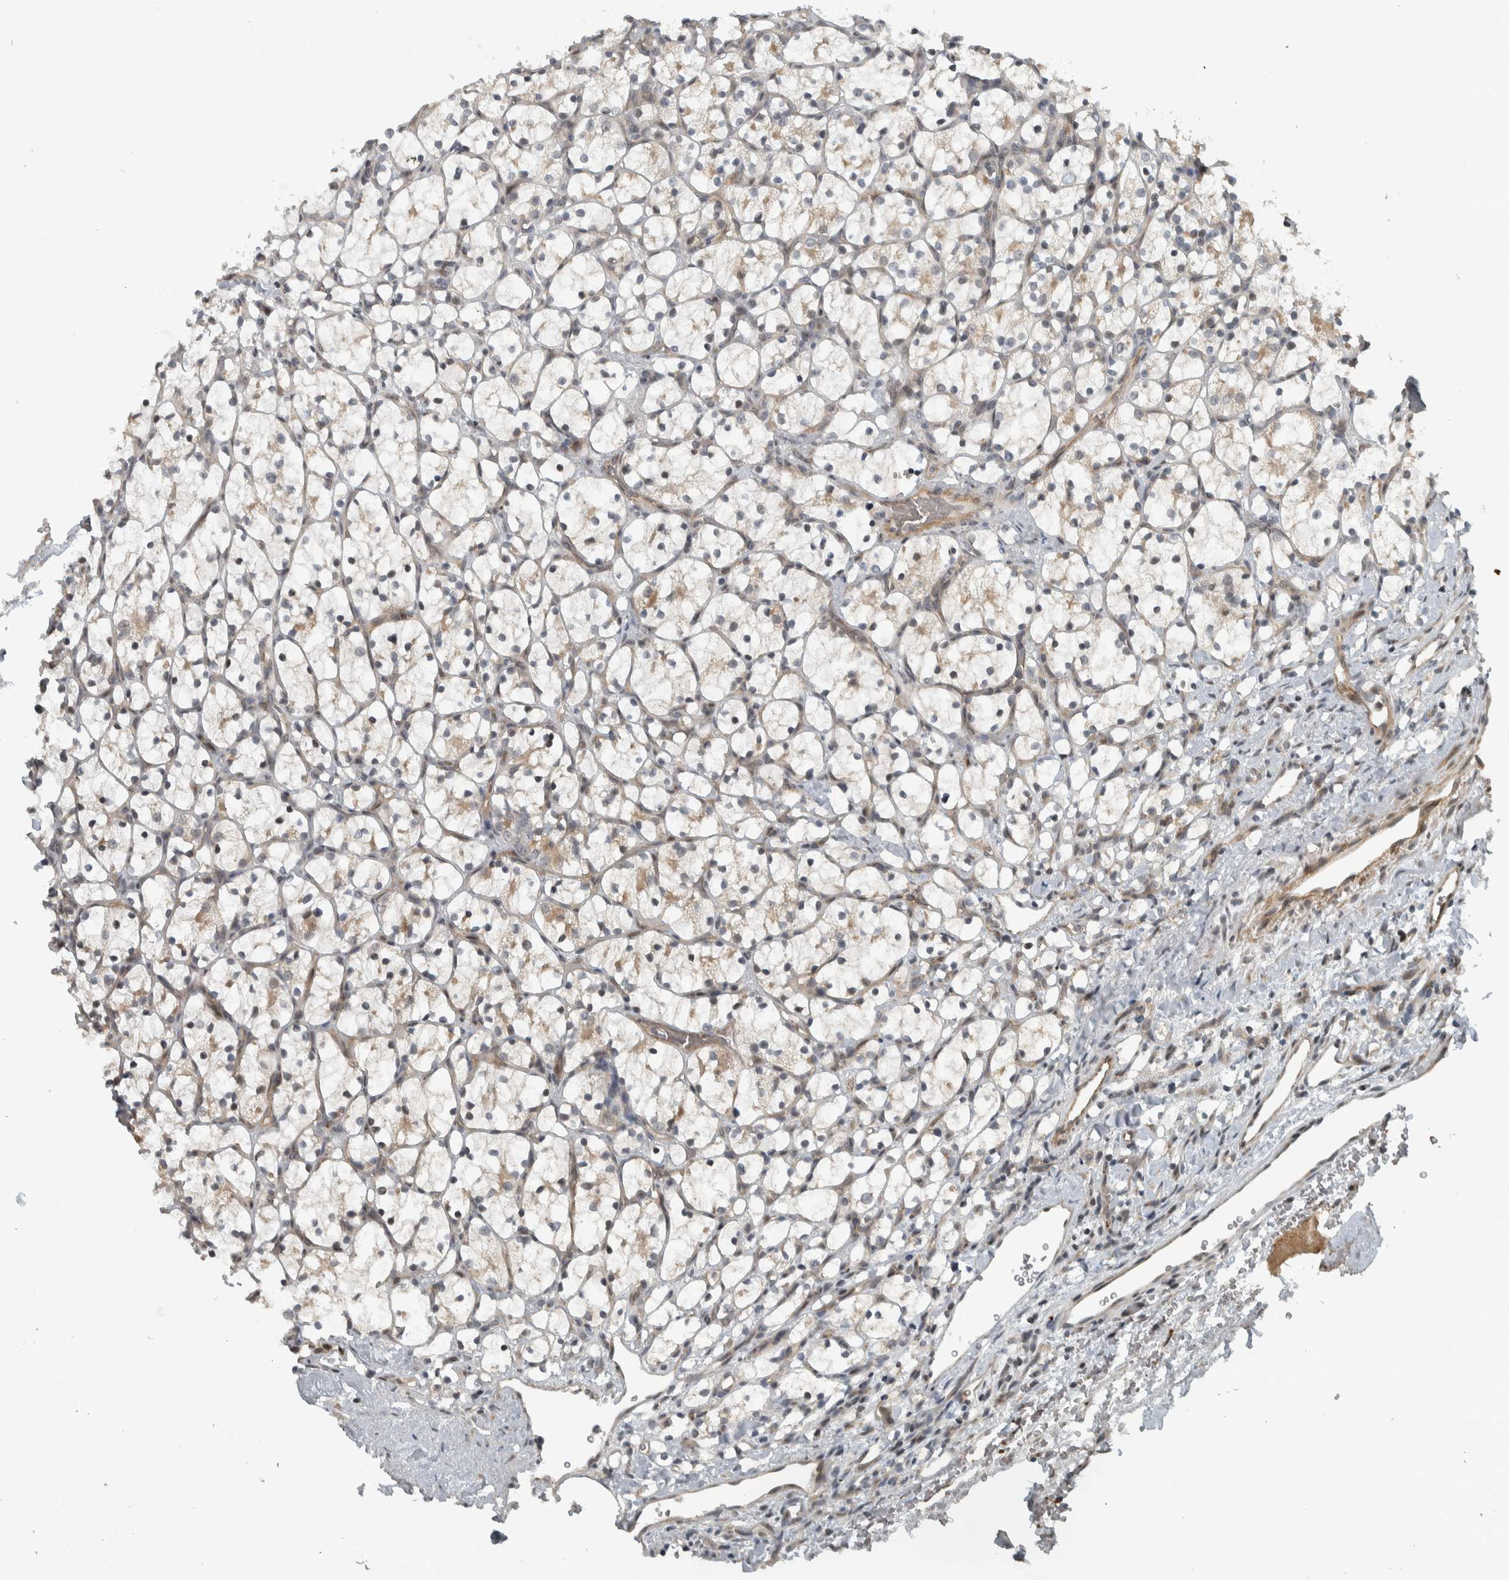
{"staining": {"intensity": "weak", "quantity": ">75%", "location": "cytoplasmic/membranous"}, "tissue": "renal cancer", "cell_type": "Tumor cells", "image_type": "cancer", "snomed": [{"axis": "morphology", "description": "Adenocarcinoma, NOS"}, {"axis": "topography", "description": "Kidney"}], "caption": "Tumor cells display low levels of weak cytoplasmic/membranous positivity in about >75% of cells in human renal cancer.", "gene": "NAPG", "patient": {"sex": "female", "age": 69}}